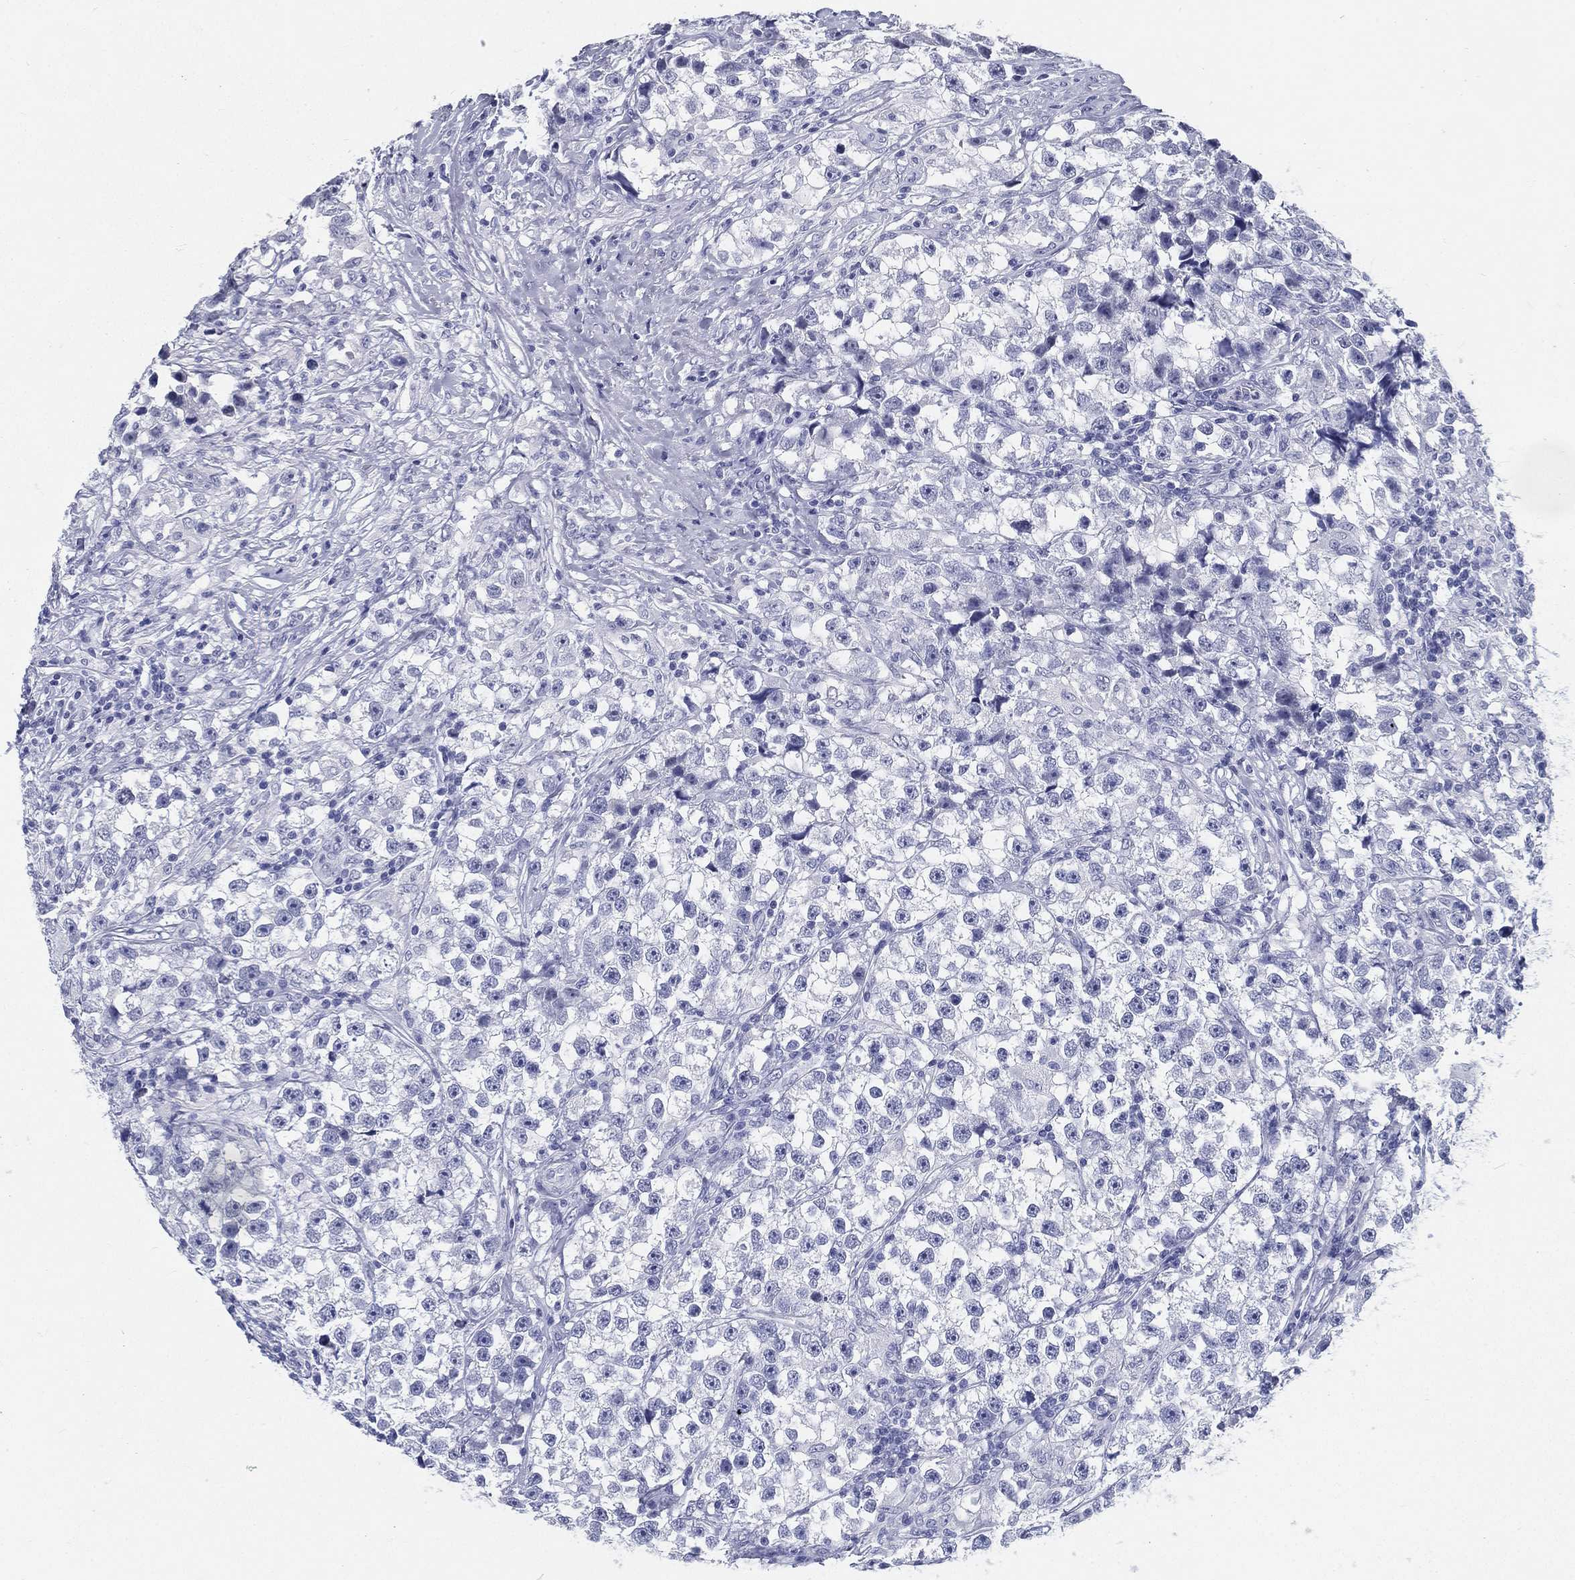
{"staining": {"intensity": "negative", "quantity": "none", "location": "none"}, "tissue": "testis cancer", "cell_type": "Tumor cells", "image_type": "cancer", "snomed": [{"axis": "morphology", "description": "Seminoma, NOS"}, {"axis": "topography", "description": "Testis"}], "caption": "Seminoma (testis) stained for a protein using immunohistochemistry displays no staining tumor cells.", "gene": "ATP1B2", "patient": {"sex": "male", "age": 46}}